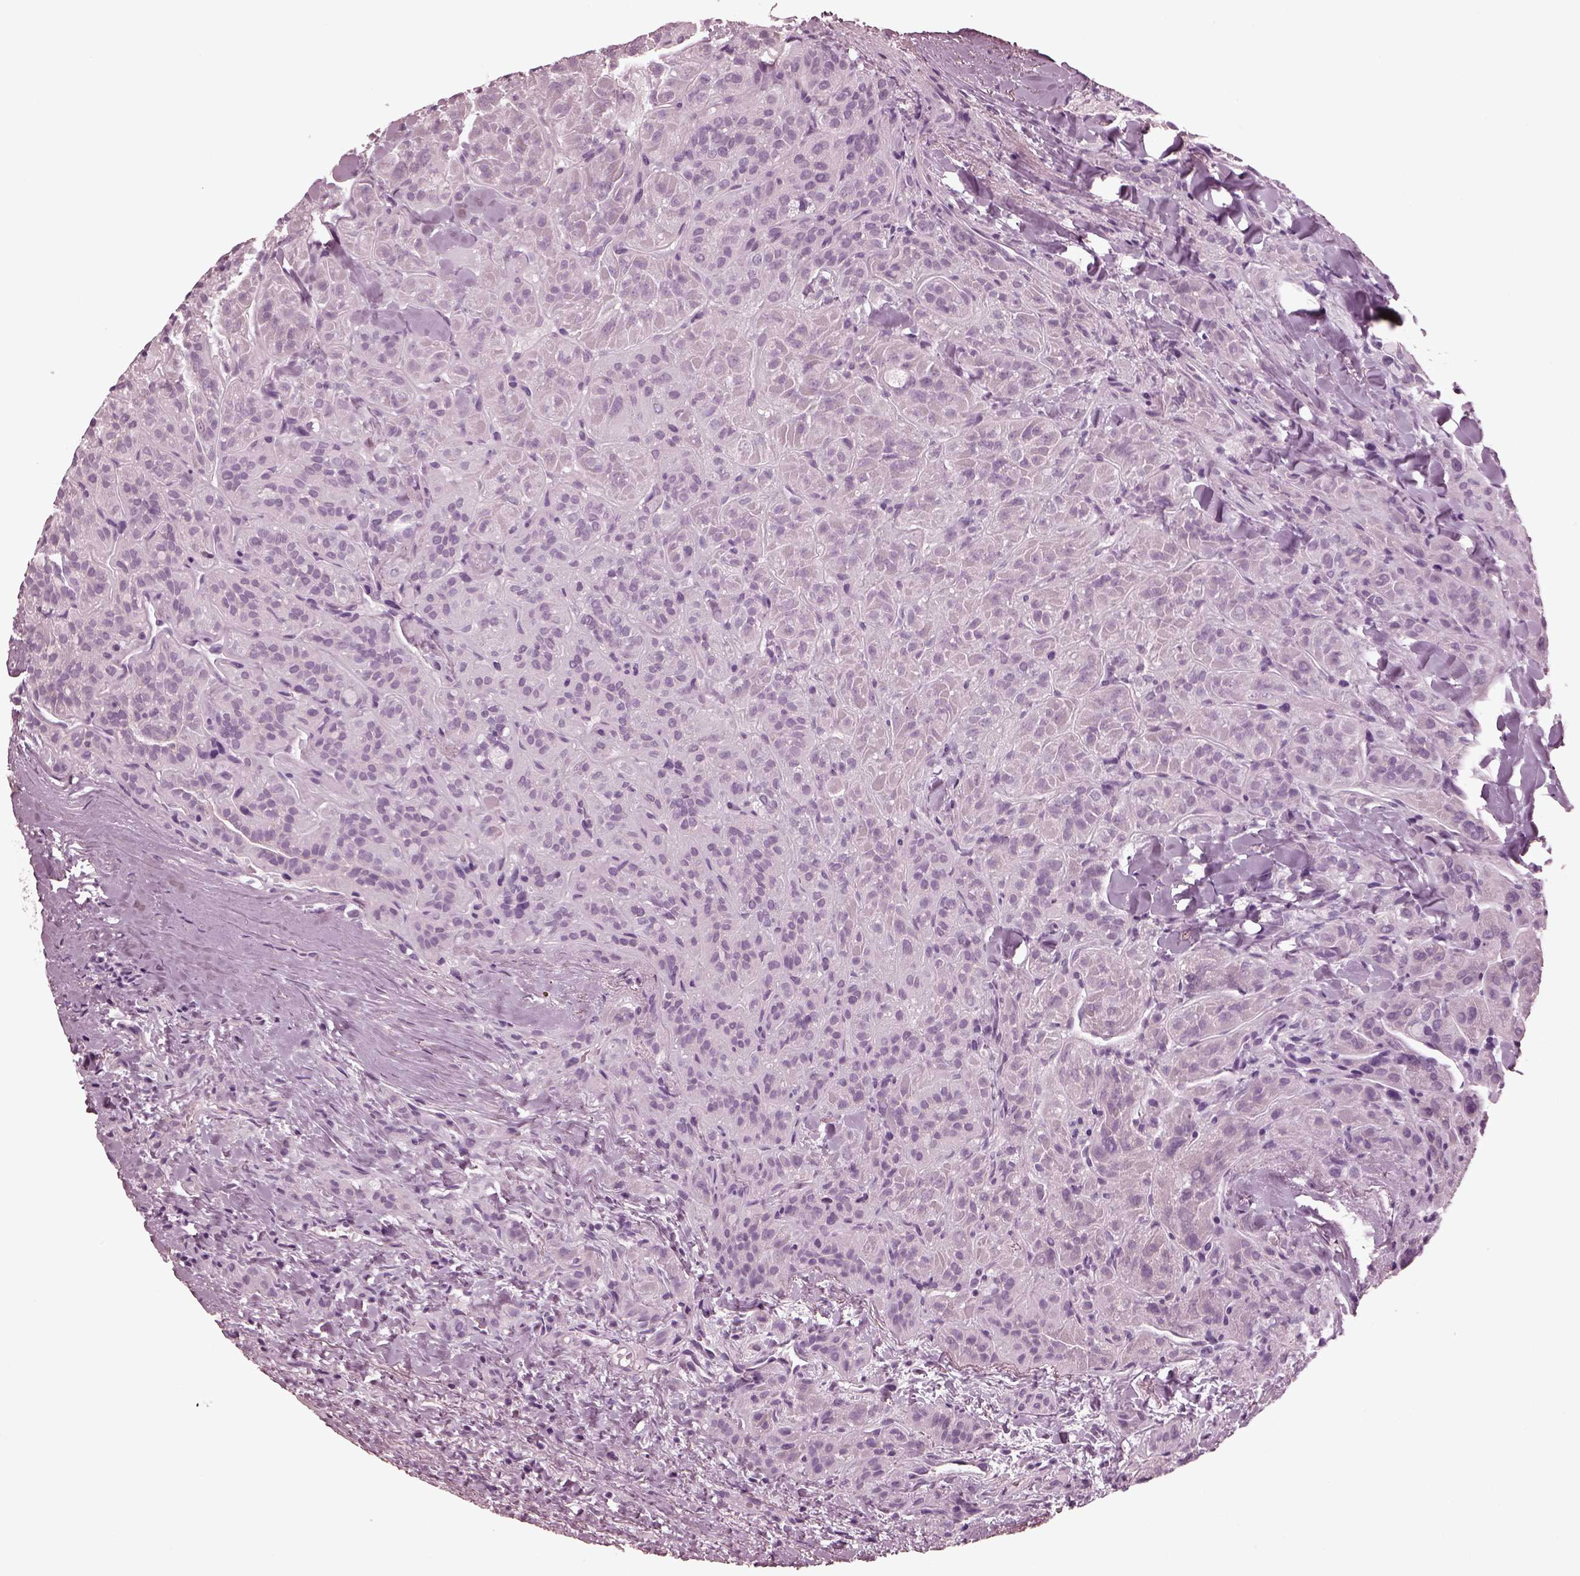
{"staining": {"intensity": "negative", "quantity": "none", "location": "none"}, "tissue": "thyroid cancer", "cell_type": "Tumor cells", "image_type": "cancer", "snomed": [{"axis": "morphology", "description": "Papillary adenocarcinoma, NOS"}, {"axis": "topography", "description": "Thyroid gland"}], "caption": "Thyroid cancer (papillary adenocarcinoma) stained for a protein using immunohistochemistry (IHC) reveals no positivity tumor cells.", "gene": "CGA", "patient": {"sex": "female", "age": 45}}